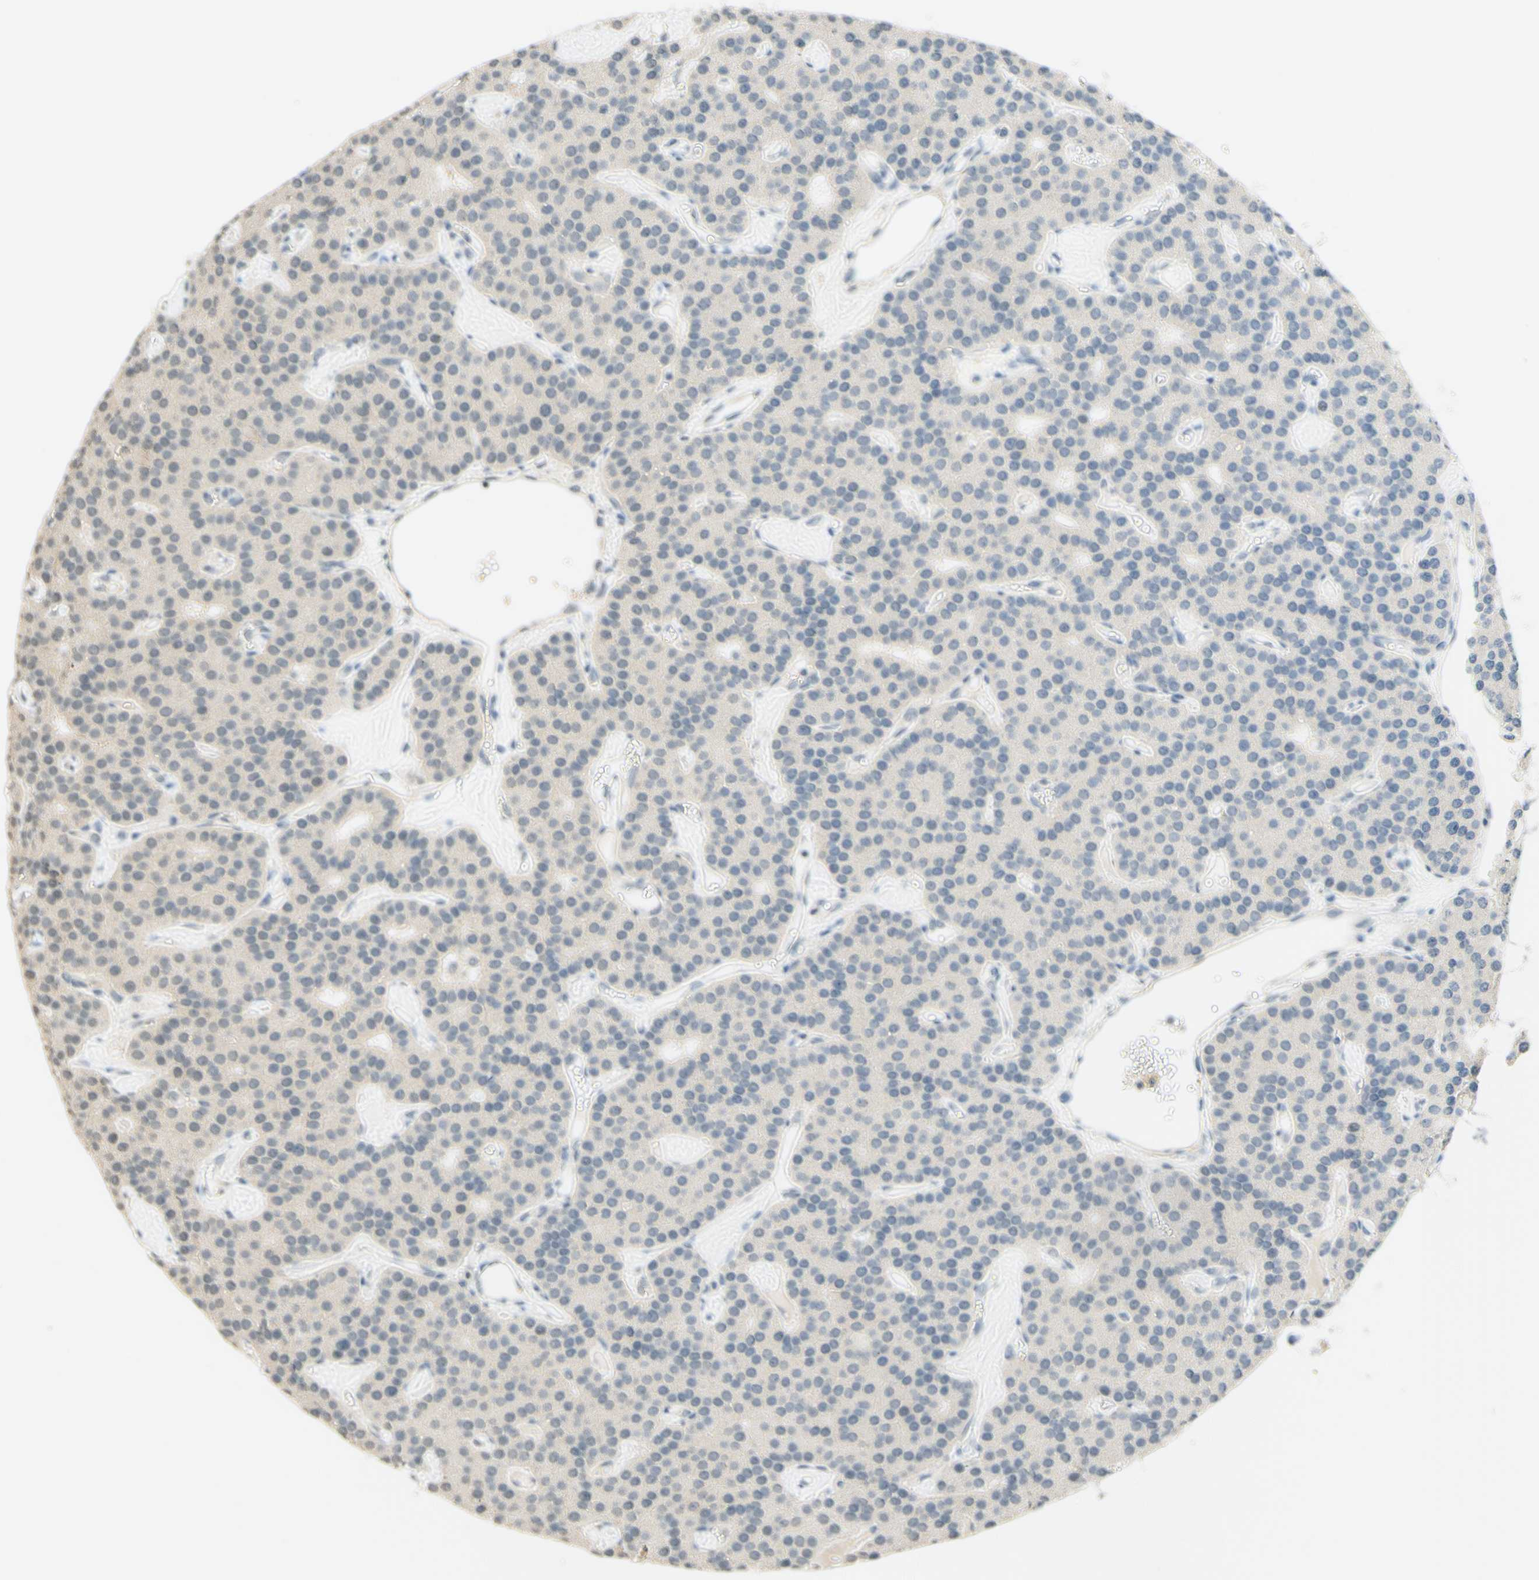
{"staining": {"intensity": "weak", "quantity": "25%-75%", "location": "cytoplasmic/membranous"}, "tissue": "parathyroid gland", "cell_type": "Glandular cells", "image_type": "normal", "snomed": [{"axis": "morphology", "description": "Normal tissue, NOS"}, {"axis": "morphology", "description": "Adenoma, NOS"}, {"axis": "topography", "description": "Parathyroid gland"}], "caption": "Parathyroid gland stained with immunohistochemistry reveals weak cytoplasmic/membranous expression in about 25%-75% of glandular cells.", "gene": "MAG", "patient": {"sex": "female", "age": 86}}